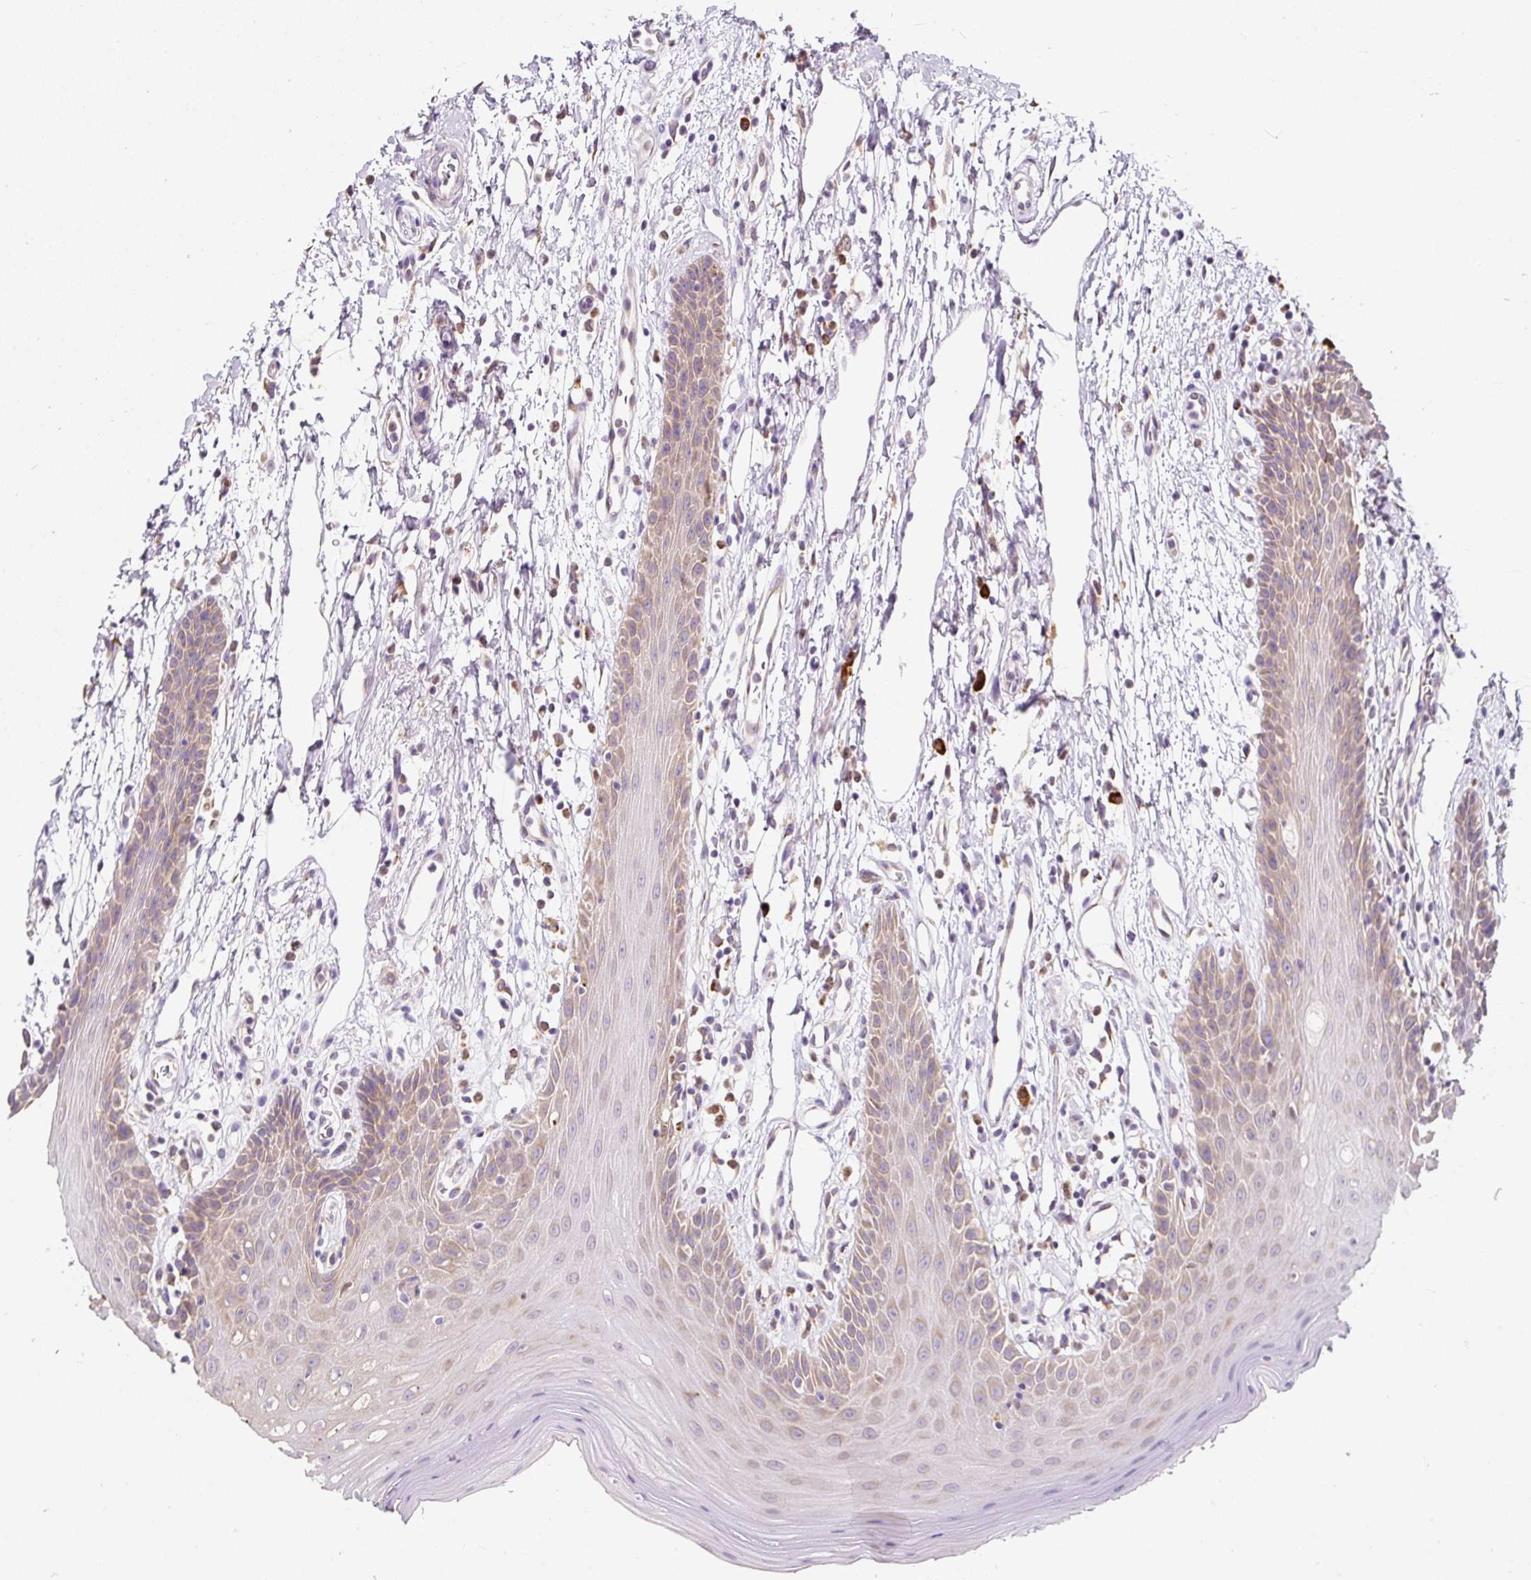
{"staining": {"intensity": "weak", "quantity": "25%-75%", "location": "cytoplasmic/membranous"}, "tissue": "oral mucosa", "cell_type": "Squamous epithelial cells", "image_type": "normal", "snomed": [{"axis": "morphology", "description": "Normal tissue, NOS"}, {"axis": "topography", "description": "Oral tissue"}, {"axis": "topography", "description": "Tounge, NOS"}], "caption": "Benign oral mucosa displays weak cytoplasmic/membranous expression in about 25%-75% of squamous epithelial cells.", "gene": "DDOST", "patient": {"sex": "female", "age": 59}}